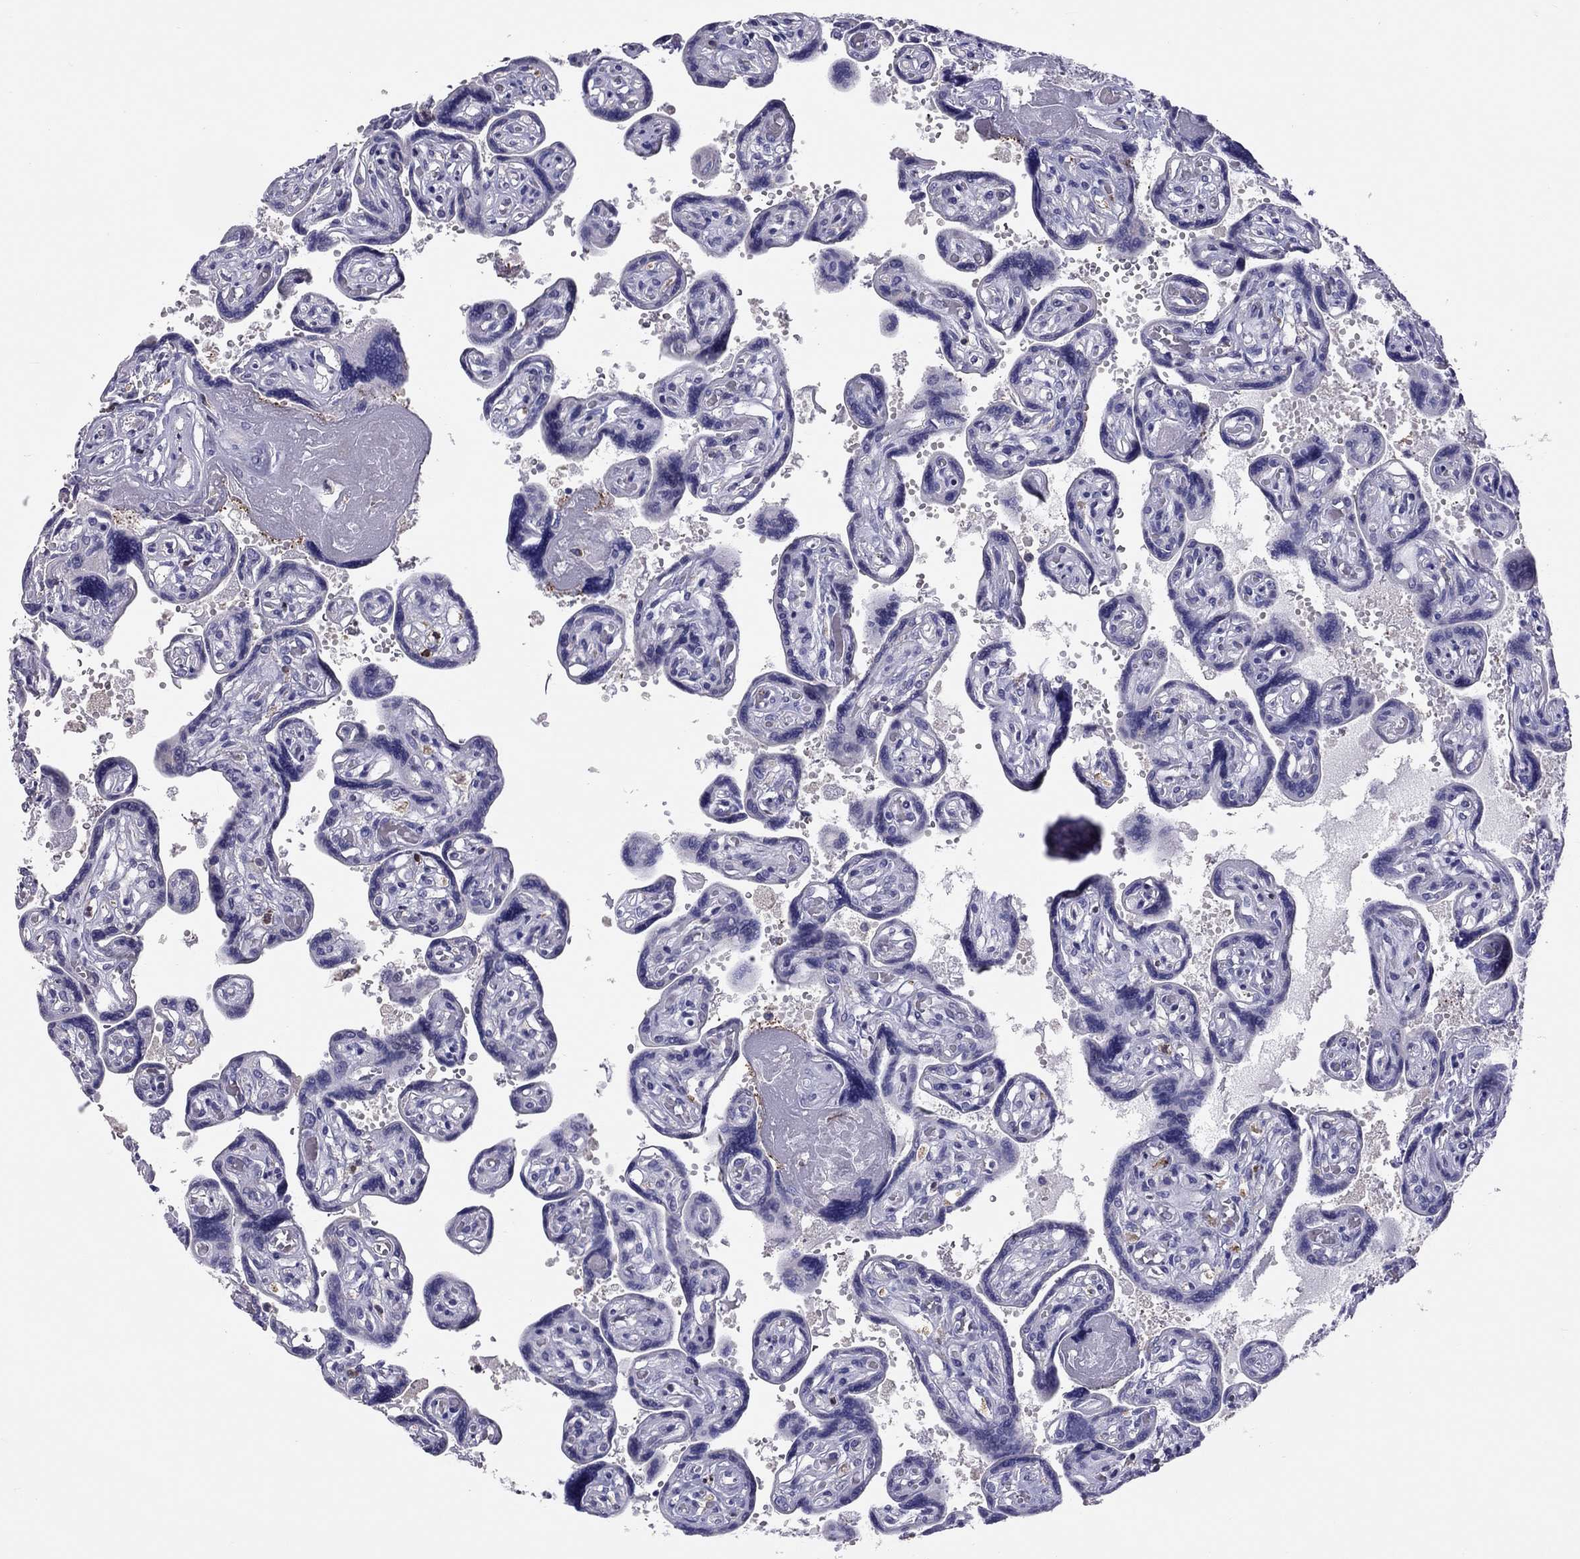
{"staining": {"intensity": "negative", "quantity": "none", "location": "none"}, "tissue": "placenta", "cell_type": "Decidual cells", "image_type": "normal", "snomed": [{"axis": "morphology", "description": "Normal tissue, NOS"}, {"axis": "topography", "description": "Placenta"}], "caption": "This is a histopathology image of immunohistochemistry staining of benign placenta, which shows no staining in decidual cells. (DAB IHC visualized using brightfield microscopy, high magnification).", "gene": "ADORA2A", "patient": {"sex": "female", "age": 32}}